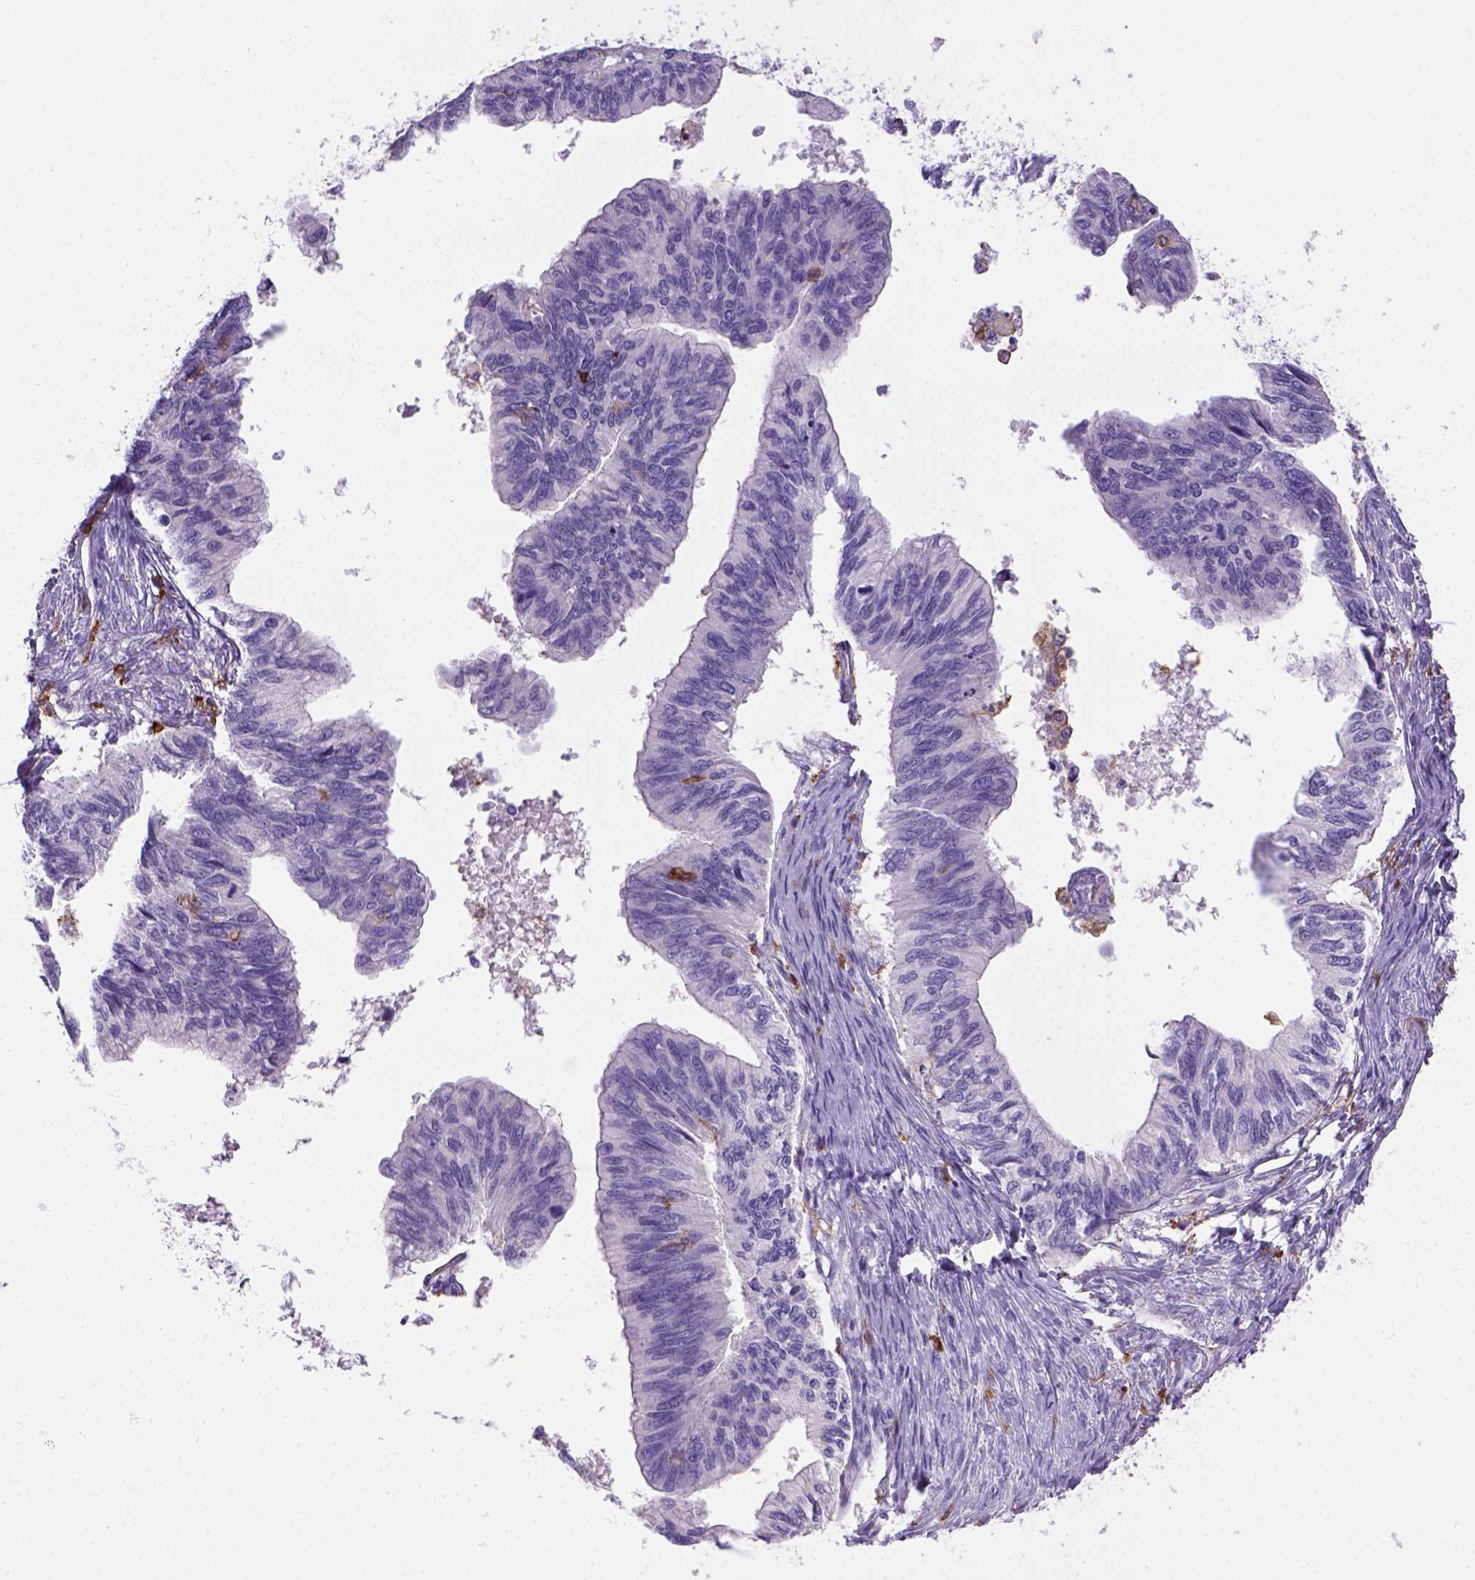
{"staining": {"intensity": "negative", "quantity": "none", "location": "none"}, "tissue": "ovarian cancer", "cell_type": "Tumor cells", "image_type": "cancer", "snomed": [{"axis": "morphology", "description": "Cystadenocarcinoma, mucinous, NOS"}, {"axis": "topography", "description": "Ovary"}], "caption": "Tumor cells show no significant expression in ovarian mucinous cystadenocarcinoma.", "gene": "CD14", "patient": {"sex": "female", "age": 76}}